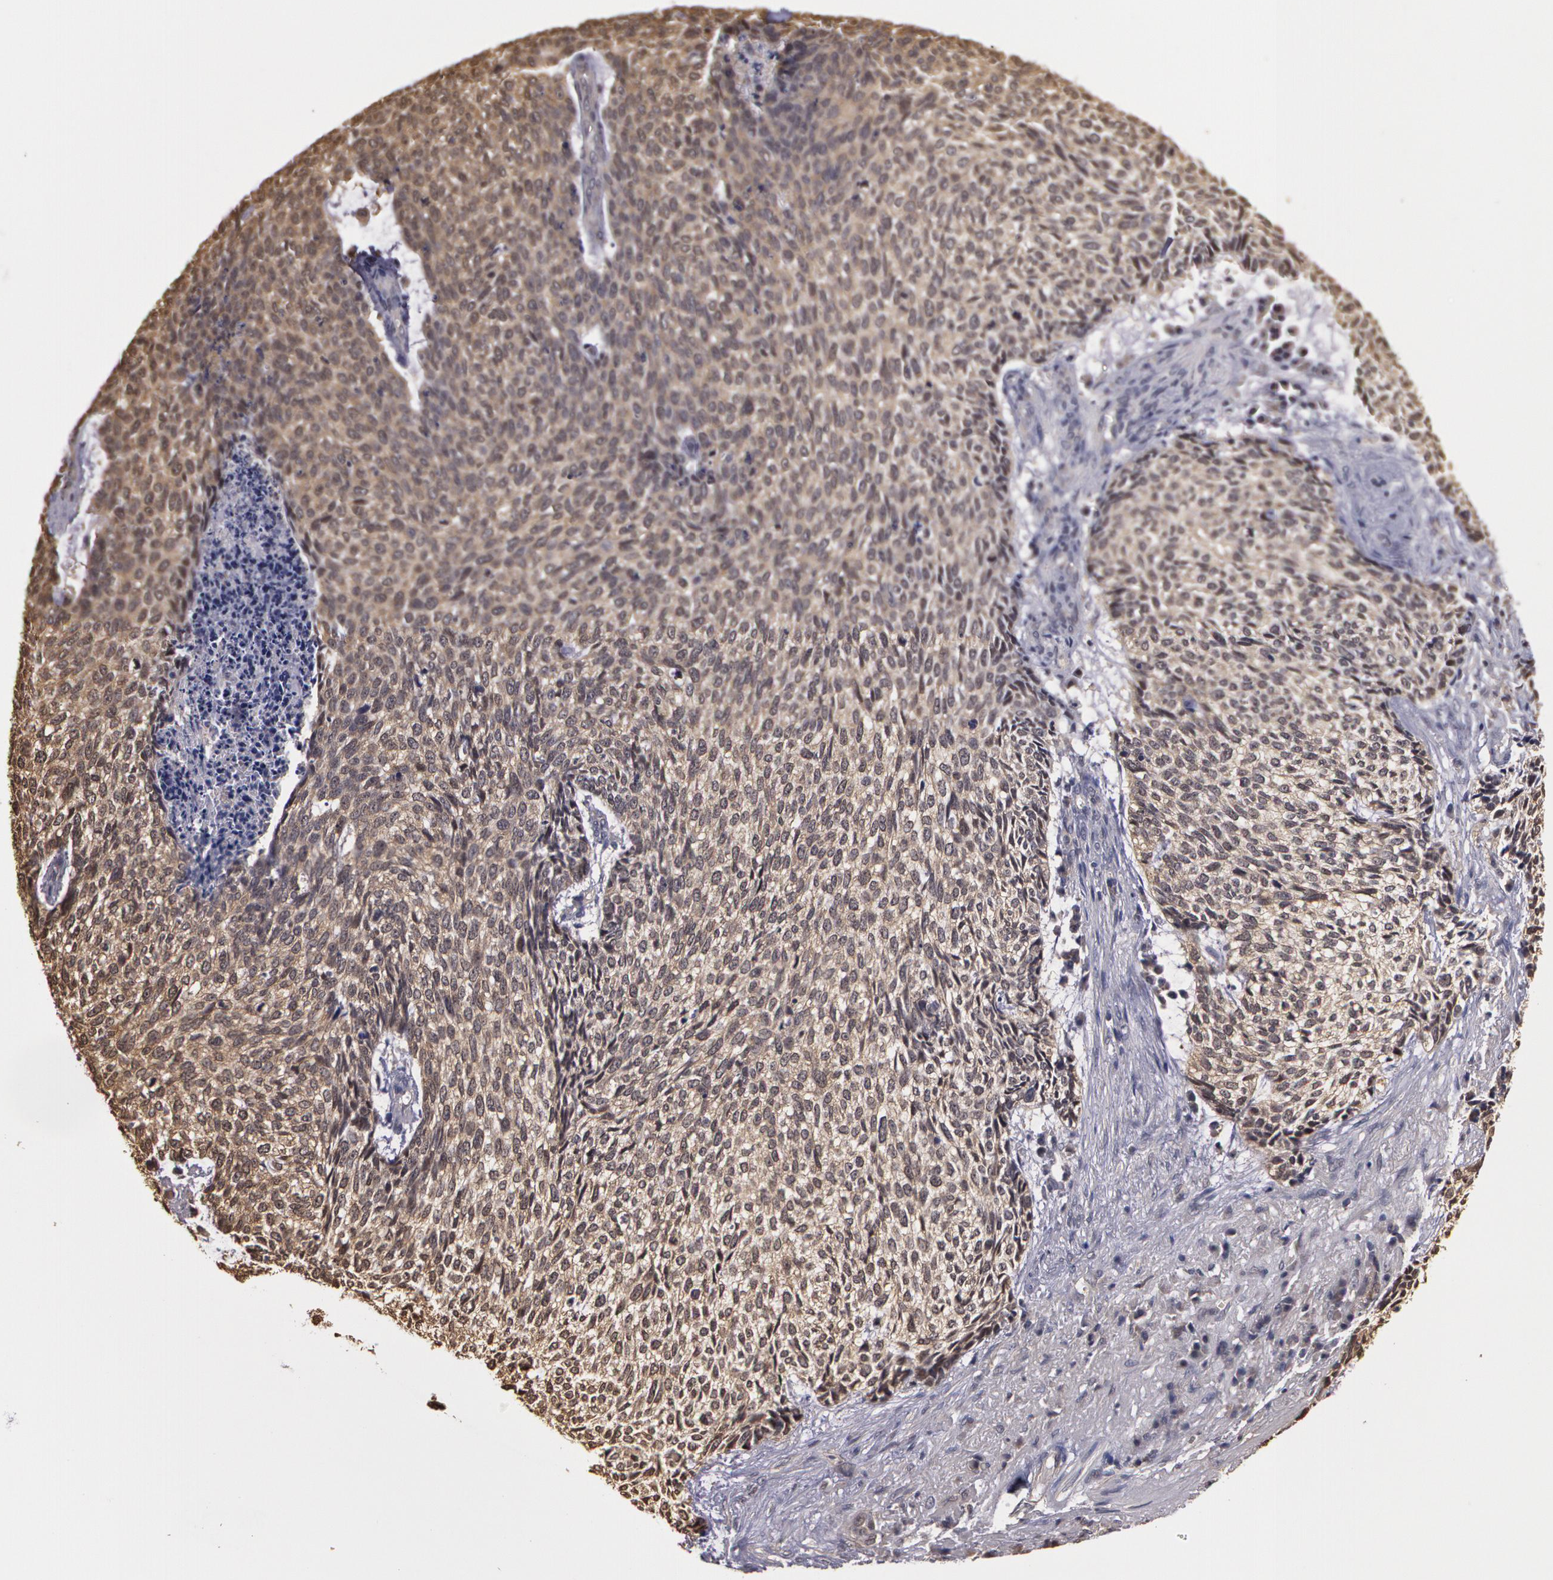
{"staining": {"intensity": "negative", "quantity": "none", "location": "none"}, "tissue": "skin cancer", "cell_type": "Tumor cells", "image_type": "cancer", "snomed": [{"axis": "morphology", "description": "Basal cell carcinoma"}, {"axis": "topography", "description": "Skin"}], "caption": "A photomicrograph of human basal cell carcinoma (skin) is negative for staining in tumor cells.", "gene": "AHSA1", "patient": {"sex": "female", "age": 89}}